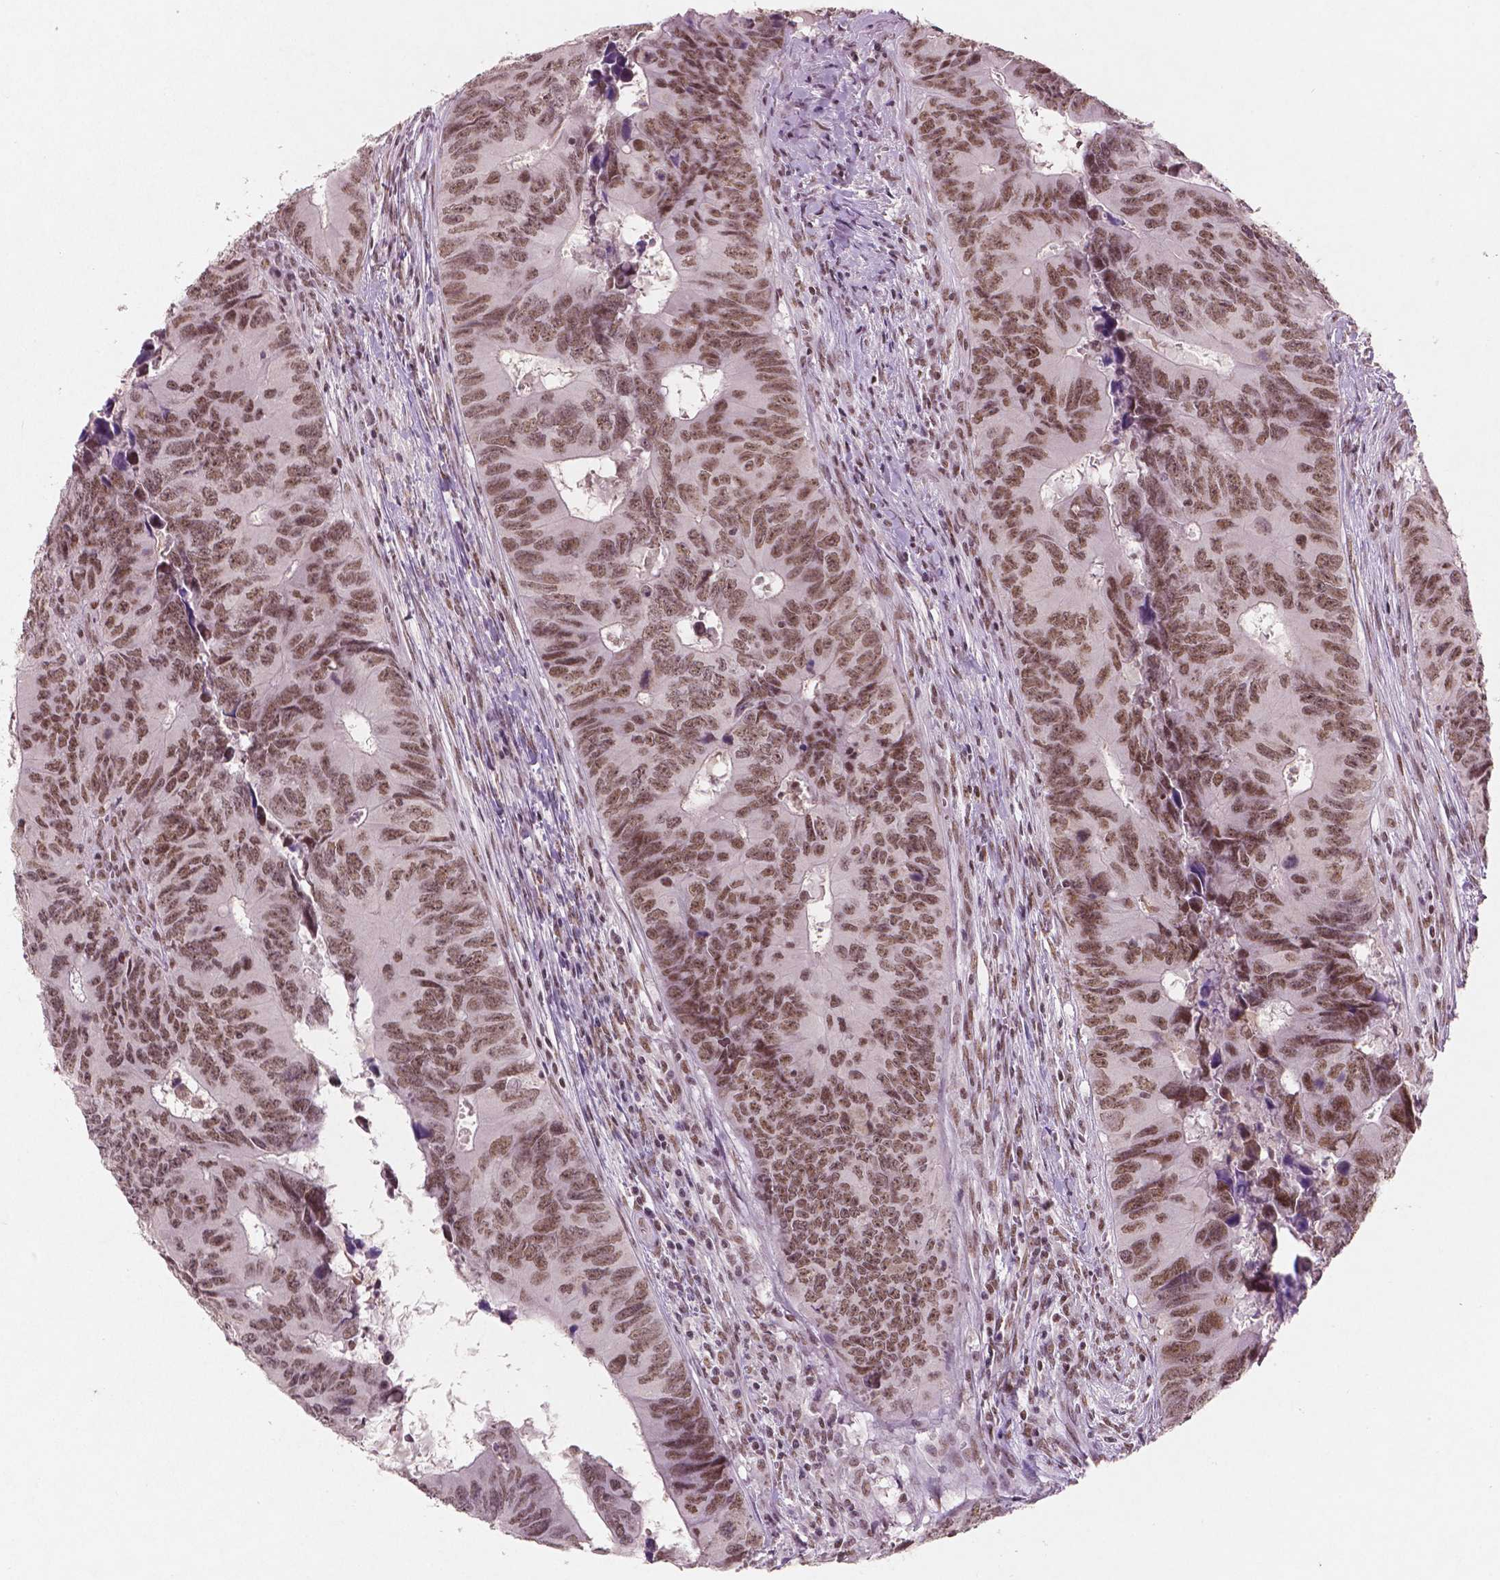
{"staining": {"intensity": "moderate", "quantity": ">75%", "location": "nuclear"}, "tissue": "colorectal cancer", "cell_type": "Tumor cells", "image_type": "cancer", "snomed": [{"axis": "morphology", "description": "Adenocarcinoma, NOS"}, {"axis": "topography", "description": "Colon"}], "caption": "High-power microscopy captured an IHC image of colorectal cancer, revealing moderate nuclear staining in about >75% of tumor cells.", "gene": "BRD4", "patient": {"sex": "female", "age": 82}}